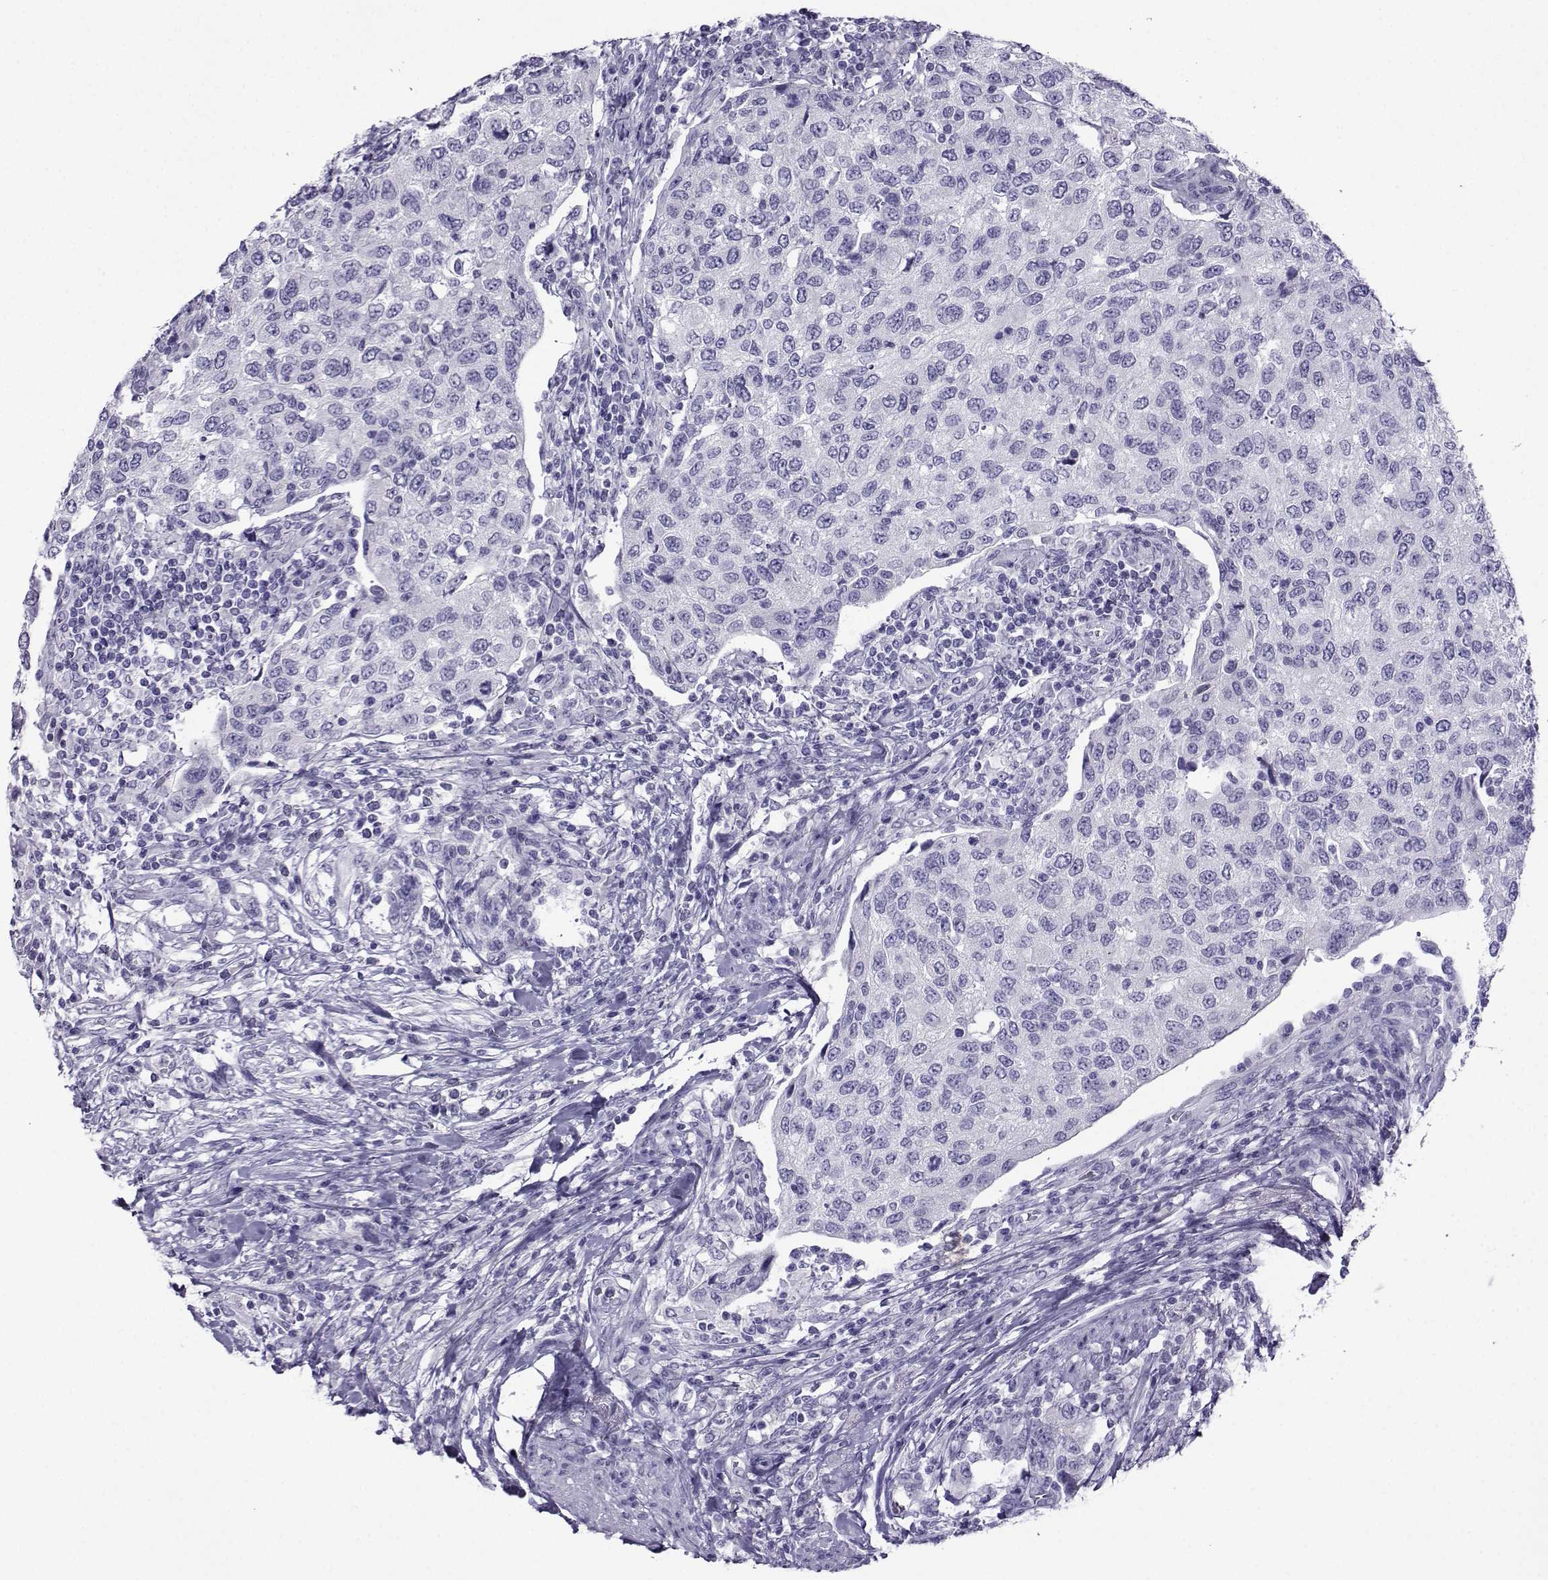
{"staining": {"intensity": "negative", "quantity": "none", "location": "none"}, "tissue": "urothelial cancer", "cell_type": "Tumor cells", "image_type": "cancer", "snomed": [{"axis": "morphology", "description": "Urothelial carcinoma, High grade"}, {"axis": "topography", "description": "Urinary bladder"}], "caption": "The micrograph displays no significant staining in tumor cells of urothelial cancer.", "gene": "CRYBB1", "patient": {"sex": "female", "age": 78}}